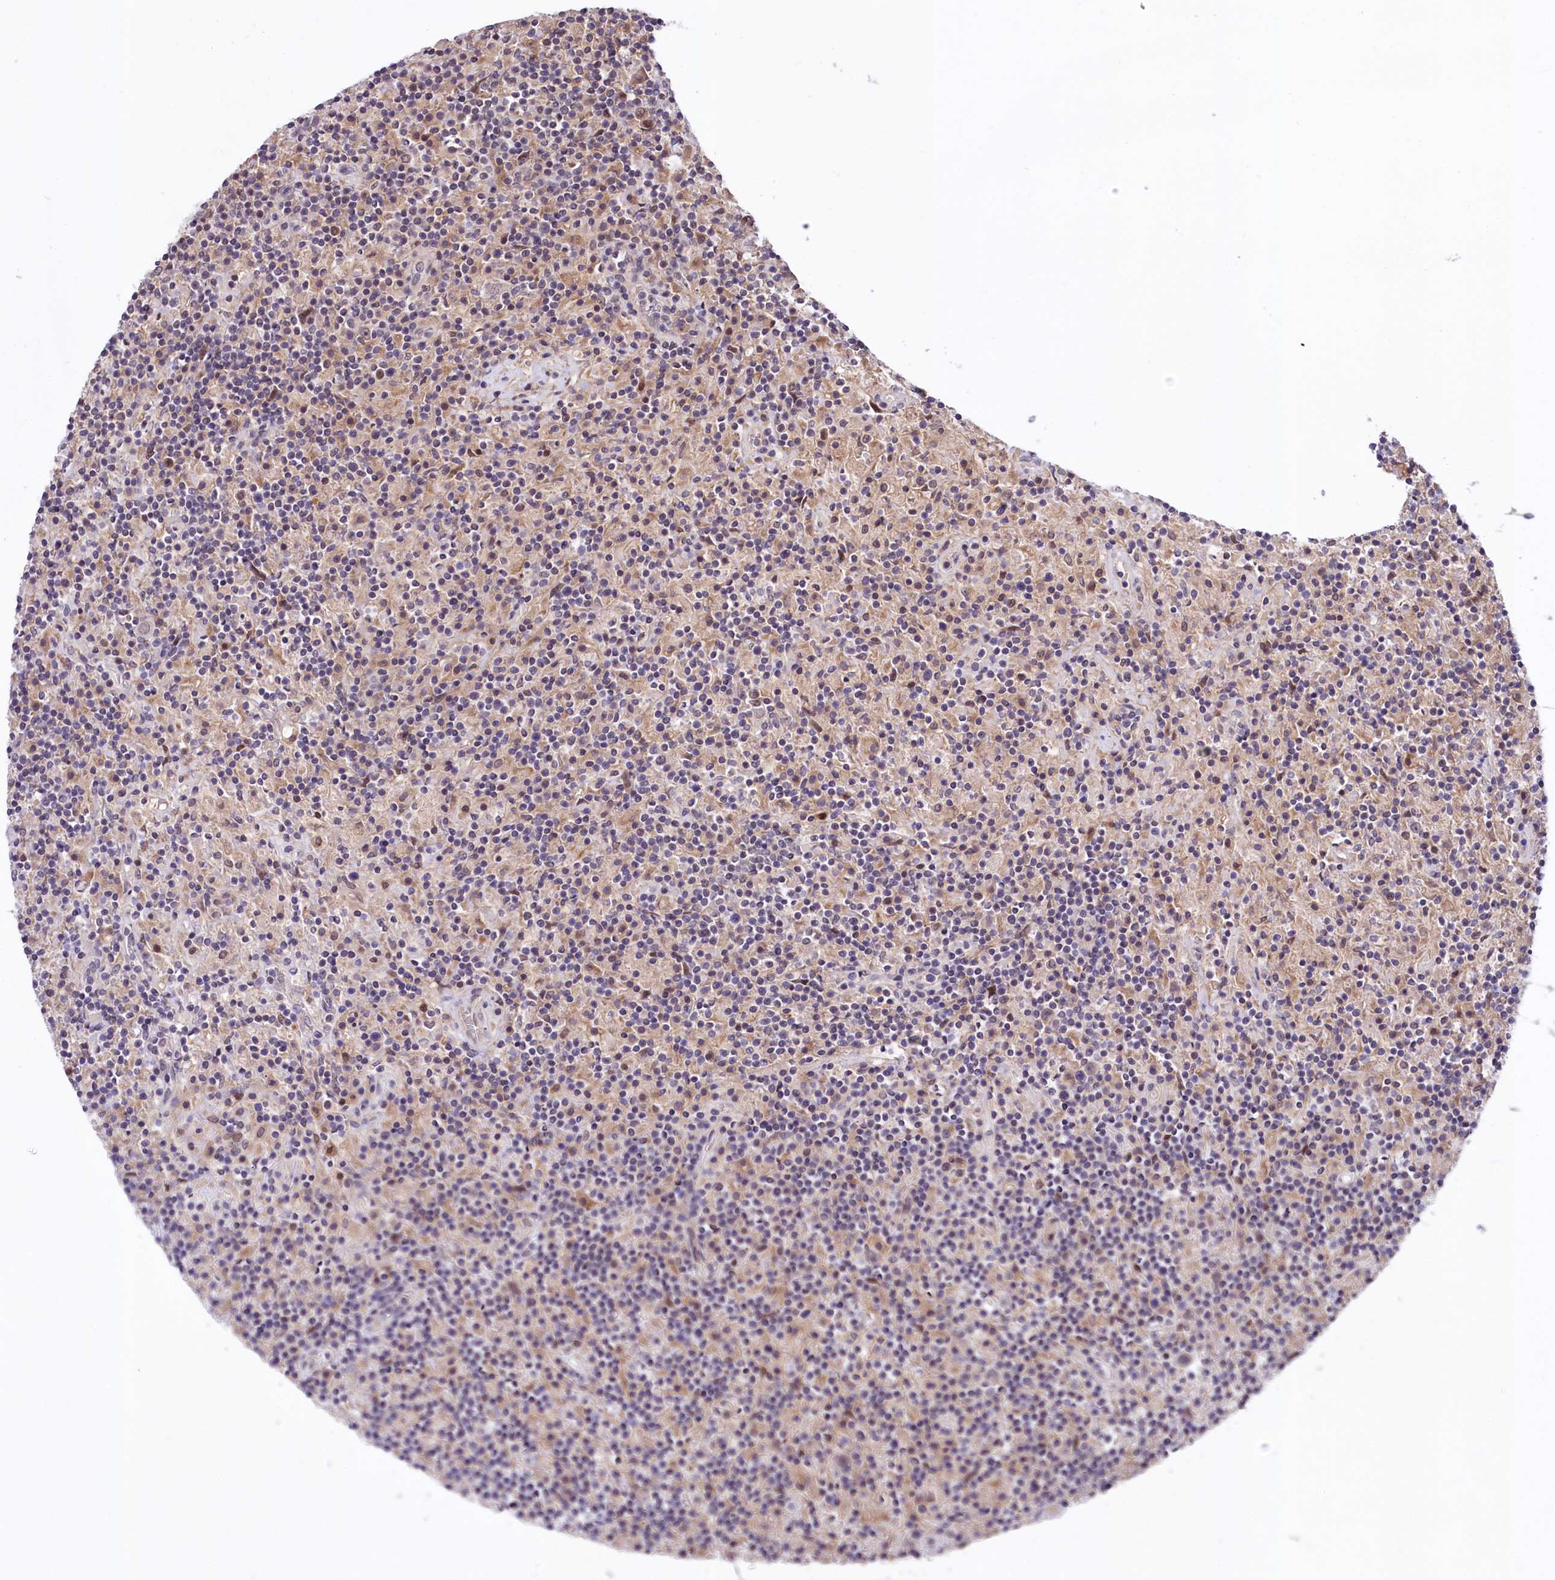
{"staining": {"intensity": "negative", "quantity": "none", "location": "none"}, "tissue": "lymphoma", "cell_type": "Tumor cells", "image_type": "cancer", "snomed": [{"axis": "morphology", "description": "Hodgkin's disease, NOS"}, {"axis": "topography", "description": "Lymph node"}], "caption": "Tumor cells are negative for protein expression in human Hodgkin's disease. The staining is performed using DAB brown chromogen with nuclei counter-stained in using hematoxylin.", "gene": "UBE3A", "patient": {"sex": "male", "age": 70}}